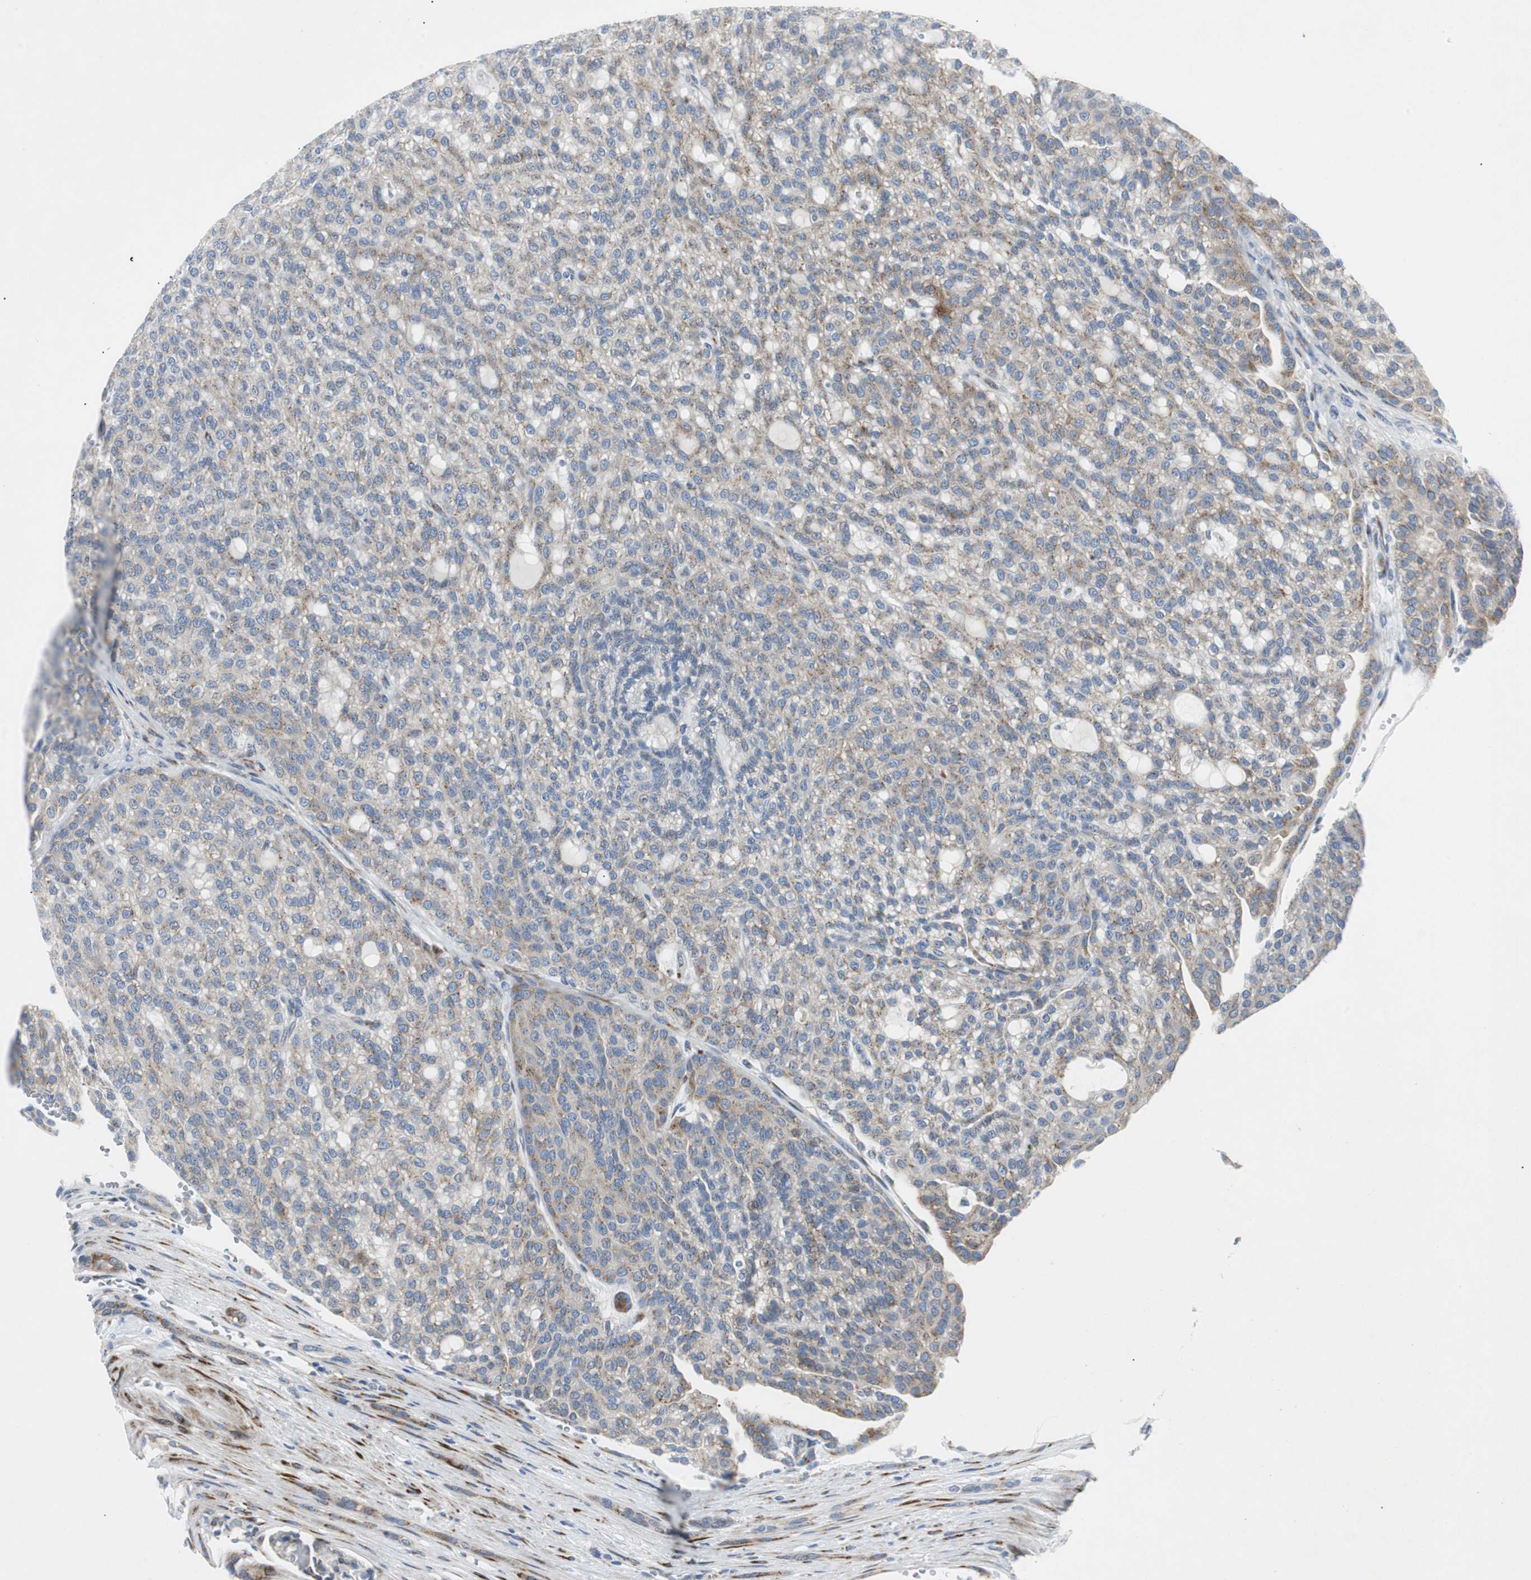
{"staining": {"intensity": "weak", "quantity": ">75%", "location": "cytoplasmic/membranous"}, "tissue": "renal cancer", "cell_type": "Tumor cells", "image_type": "cancer", "snomed": [{"axis": "morphology", "description": "Adenocarcinoma, NOS"}, {"axis": "topography", "description": "Kidney"}], "caption": "Protein positivity by immunohistochemistry demonstrates weak cytoplasmic/membranous positivity in approximately >75% of tumor cells in renal cancer (adenocarcinoma). (IHC, brightfield microscopy, high magnification).", "gene": "BBC3", "patient": {"sex": "male", "age": 63}}